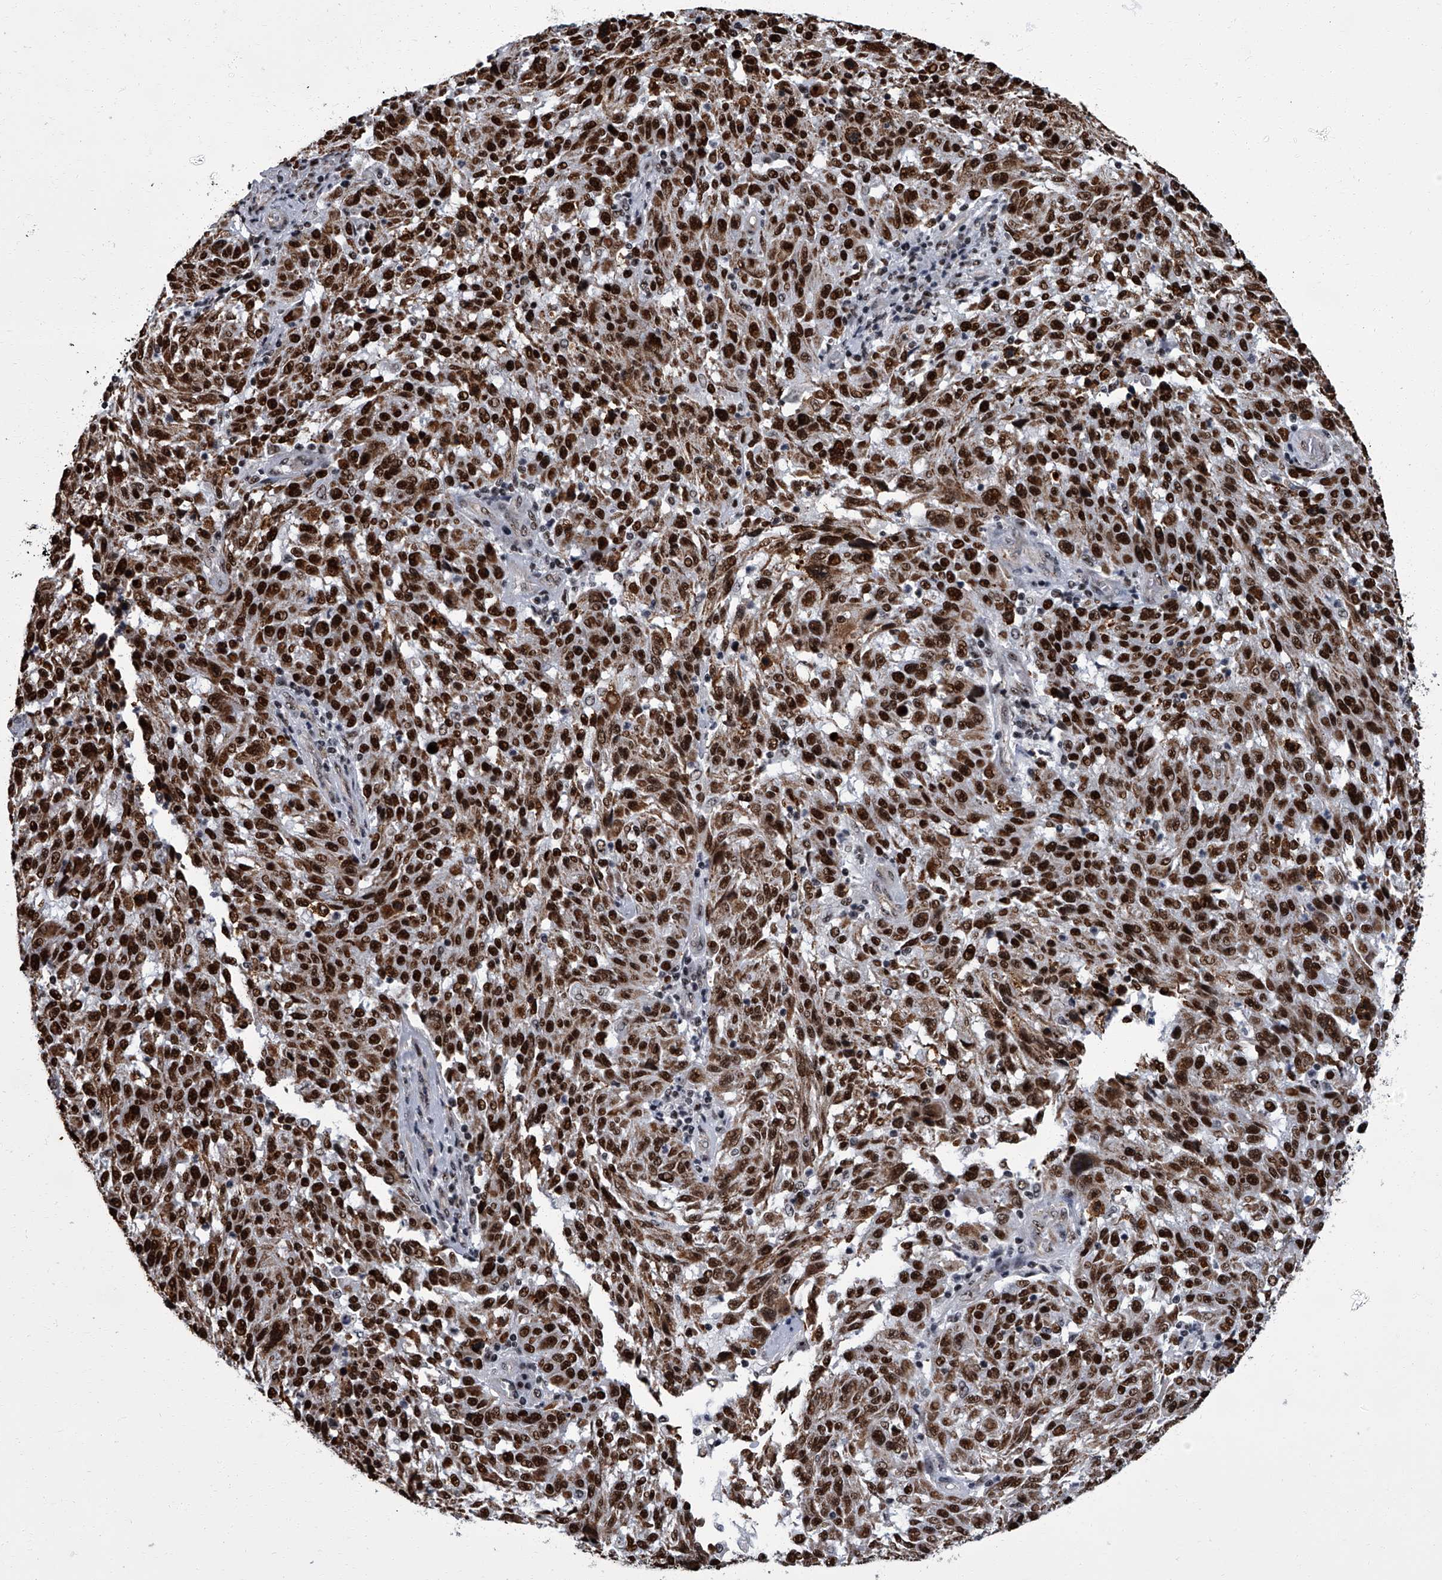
{"staining": {"intensity": "strong", "quantity": ">75%", "location": "nuclear"}, "tissue": "melanoma", "cell_type": "Tumor cells", "image_type": "cancer", "snomed": [{"axis": "morphology", "description": "Malignant melanoma, NOS"}, {"axis": "topography", "description": "Skin"}], "caption": "Brown immunohistochemical staining in melanoma reveals strong nuclear staining in about >75% of tumor cells.", "gene": "ZNF518B", "patient": {"sex": "male", "age": 53}}